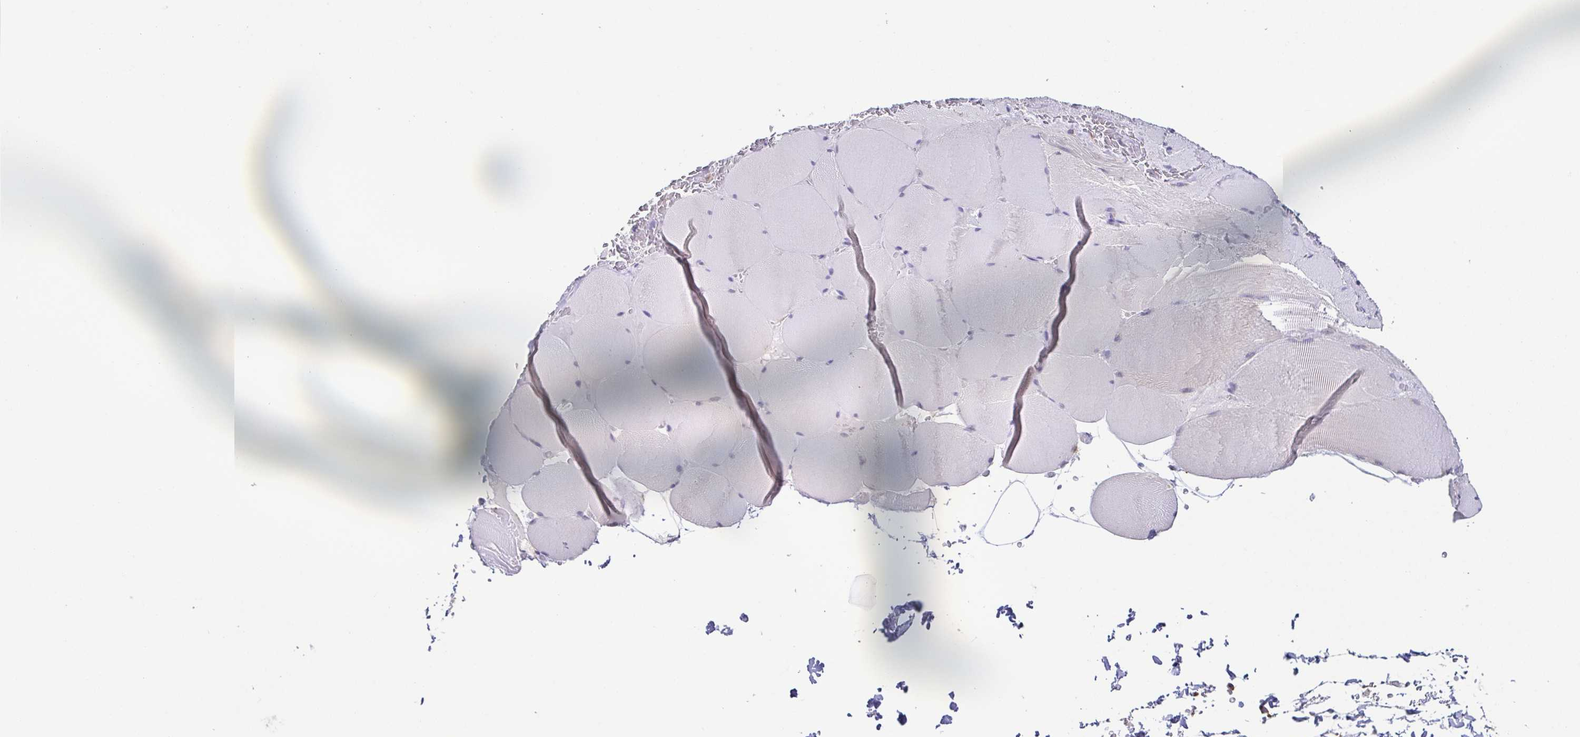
{"staining": {"intensity": "negative", "quantity": "none", "location": "none"}, "tissue": "skeletal muscle", "cell_type": "Myocytes", "image_type": "normal", "snomed": [{"axis": "morphology", "description": "Normal tissue, NOS"}, {"axis": "topography", "description": "Skeletal muscle"}, {"axis": "topography", "description": "Head-Neck"}], "caption": "A micrograph of human skeletal muscle is negative for staining in myocytes. Brightfield microscopy of immunohistochemistry stained with DAB (brown) and hematoxylin (blue), captured at high magnification.", "gene": "NEFH", "patient": {"sex": "male", "age": 66}}